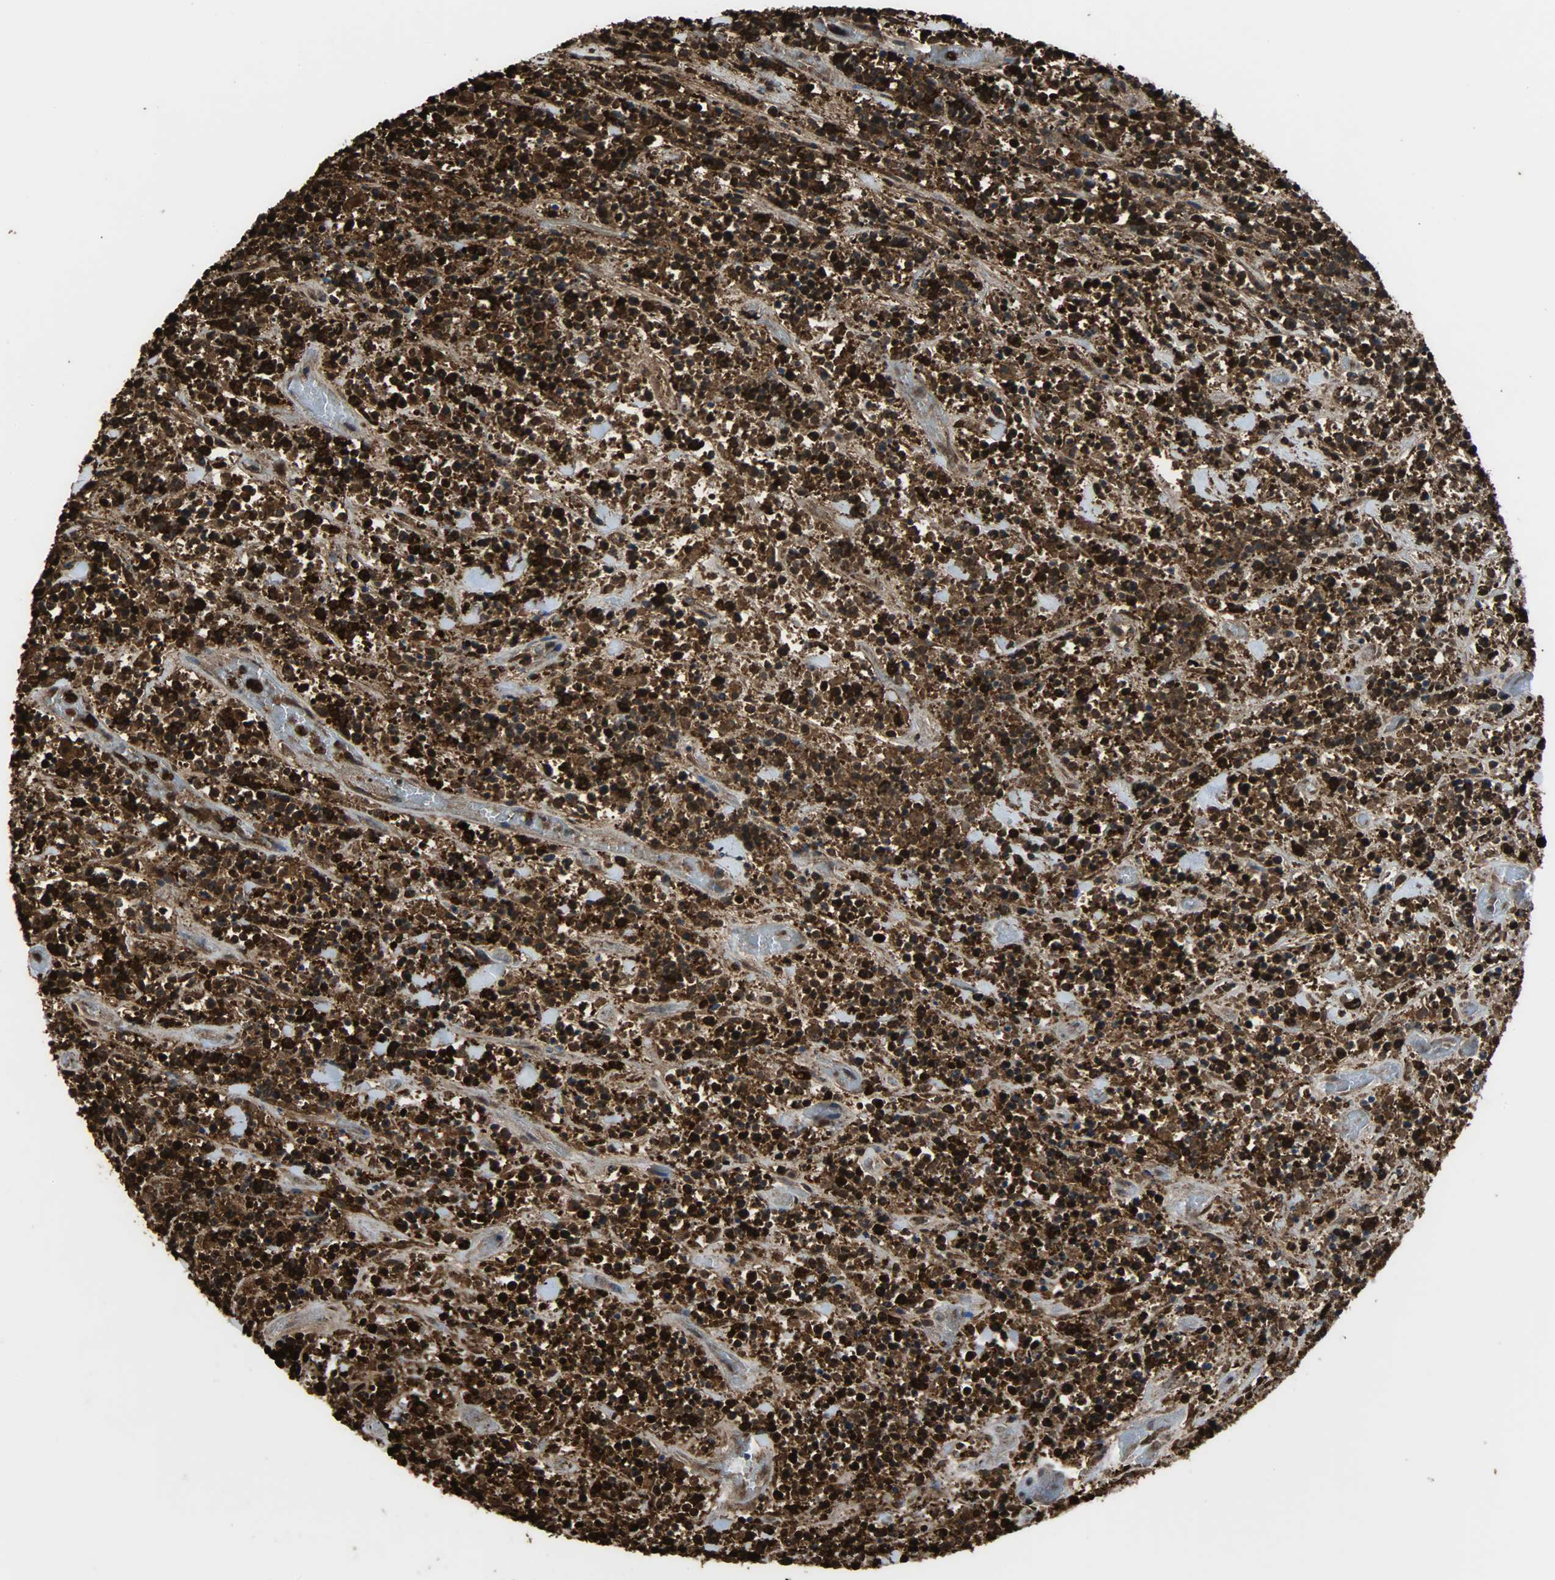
{"staining": {"intensity": "strong", "quantity": ">75%", "location": "cytoplasmic/membranous,nuclear"}, "tissue": "lymphoma", "cell_type": "Tumor cells", "image_type": "cancer", "snomed": [{"axis": "morphology", "description": "Malignant lymphoma, non-Hodgkin's type, High grade"}, {"axis": "topography", "description": "Soft tissue"}], "caption": "IHC staining of lymphoma, which reveals high levels of strong cytoplasmic/membranous and nuclear staining in about >75% of tumor cells indicating strong cytoplasmic/membranous and nuclear protein staining. The staining was performed using DAB (3,3'-diaminobenzidine) (brown) for protein detection and nuclei were counterstained in hematoxylin (blue).", "gene": "VASP", "patient": {"sex": "male", "age": 18}}